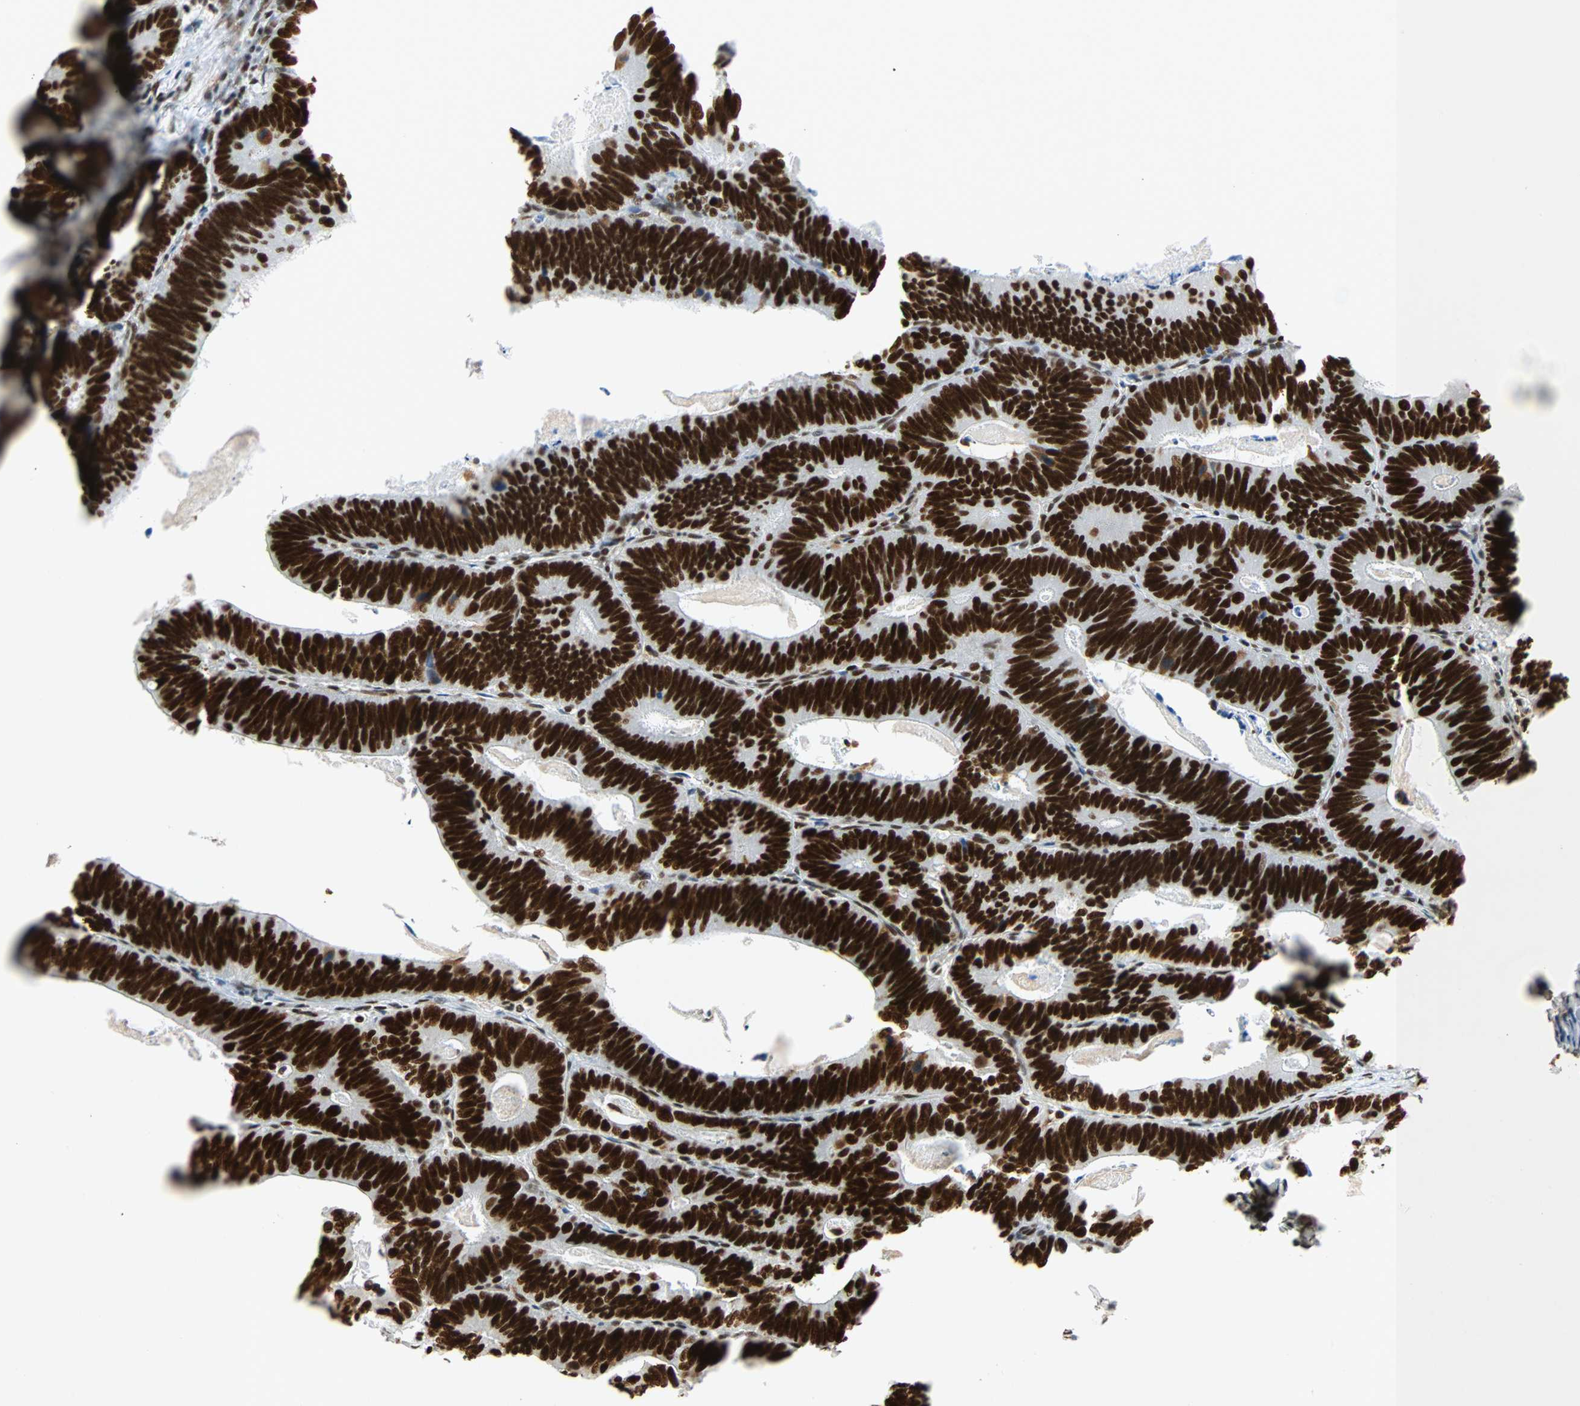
{"staining": {"intensity": "strong", "quantity": ">75%", "location": "nuclear"}, "tissue": "colorectal cancer", "cell_type": "Tumor cells", "image_type": "cancer", "snomed": [{"axis": "morphology", "description": "Adenocarcinoma, NOS"}, {"axis": "topography", "description": "Colon"}], "caption": "Immunohistochemical staining of colorectal adenocarcinoma displays high levels of strong nuclear protein positivity in approximately >75% of tumor cells.", "gene": "CDK12", "patient": {"sex": "male", "age": 72}}